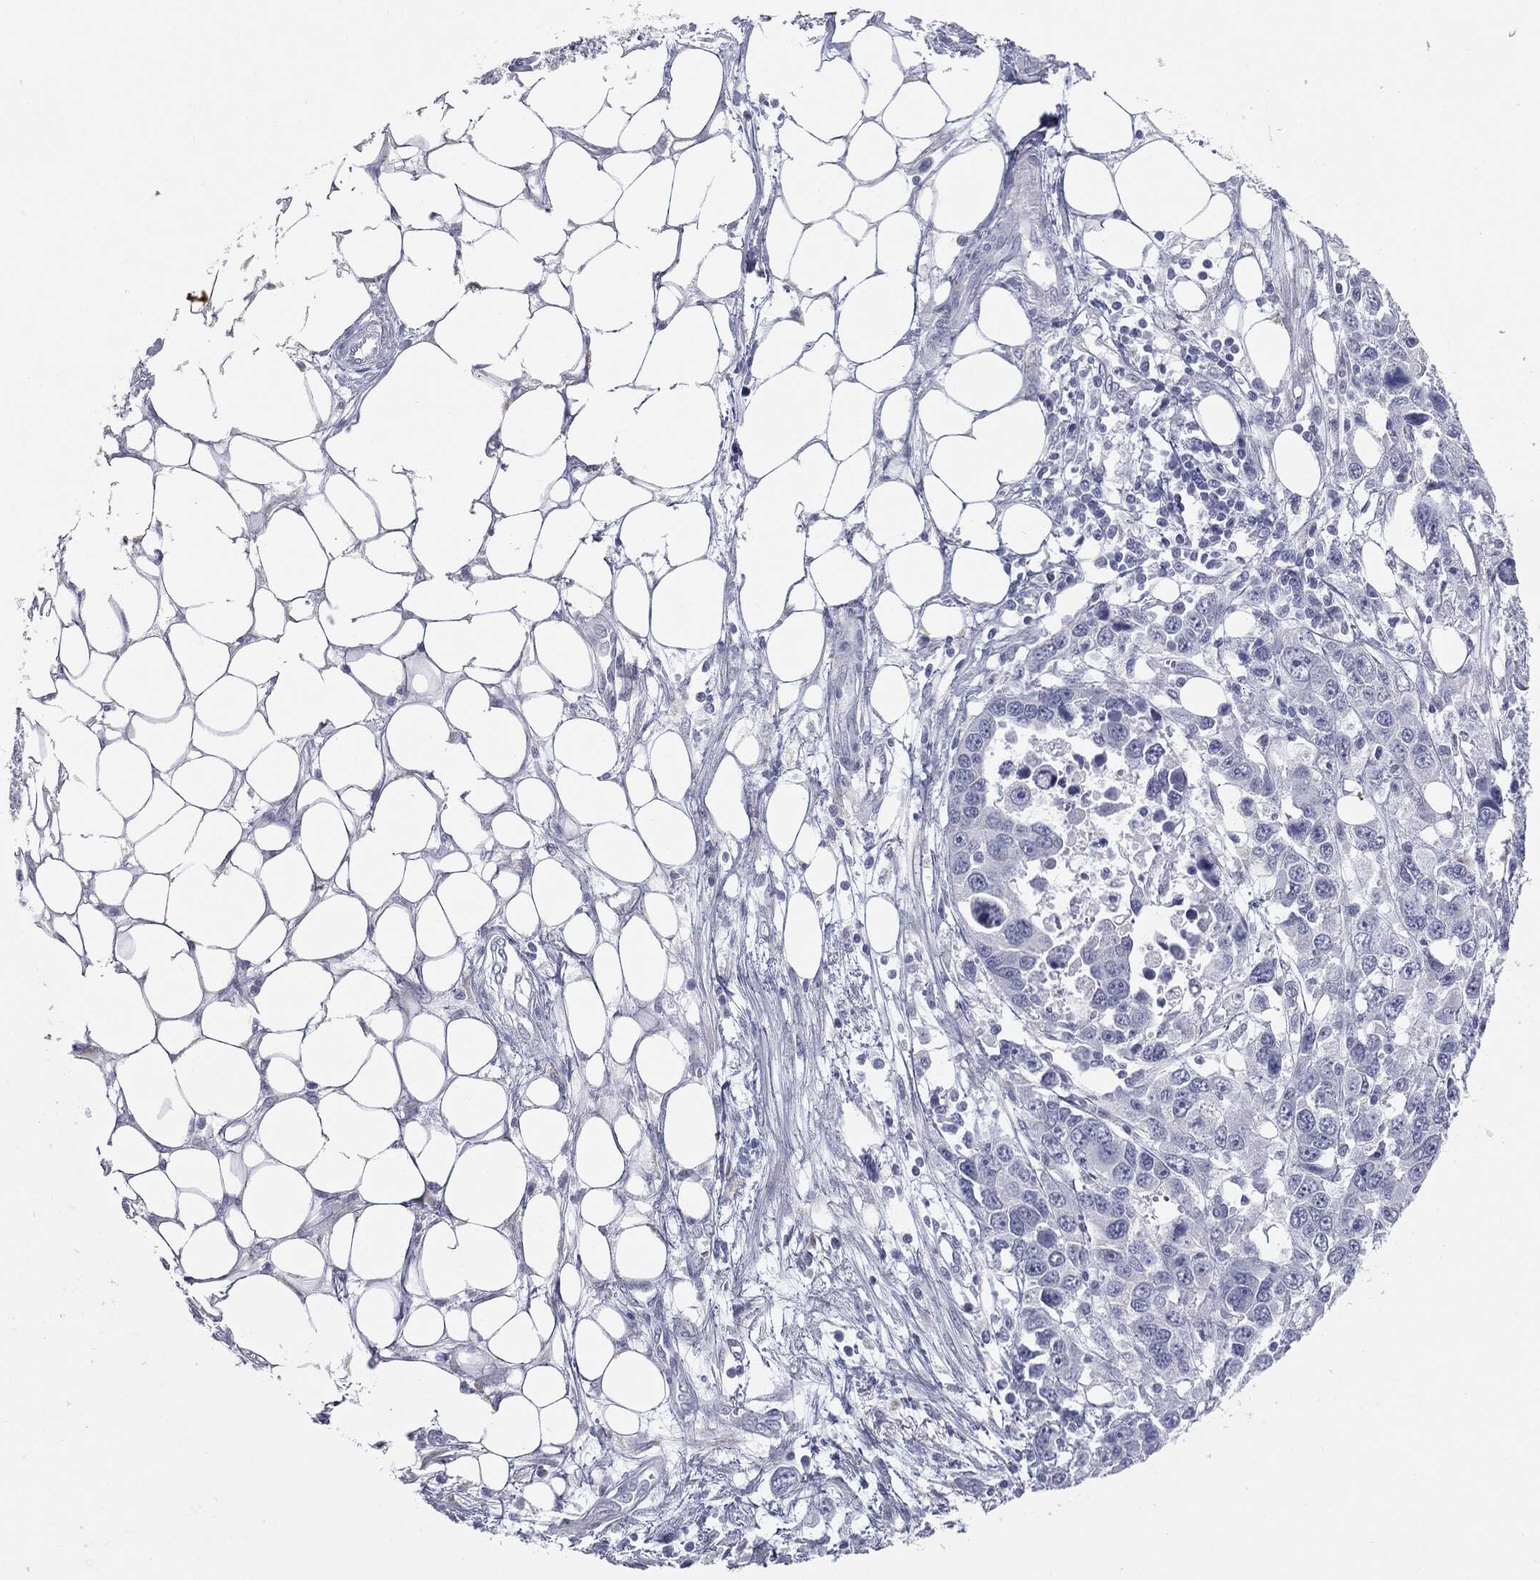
{"staining": {"intensity": "negative", "quantity": "none", "location": "none"}, "tissue": "ovarian cancer", "cell_type": "Tumor cells", "image_type": "cancer", "snomed": [{"axis": "morphology", "description": "Cystadenocarcinoma, serous, NOS"}, {"axis": "topography", "description": "Ovary"}], "caption": "Immunohistochemistry micrograph of neoplastic tissue: ovarian cancer stained with DAB displays no significant protein positivity in tumor cells. (Brightfield microscopy of DAB (3,3'-diaminobenzidine) IHC at high magnification).", "gene": "MUC5AC", "patient": {"sex": "female", "age": 76}}